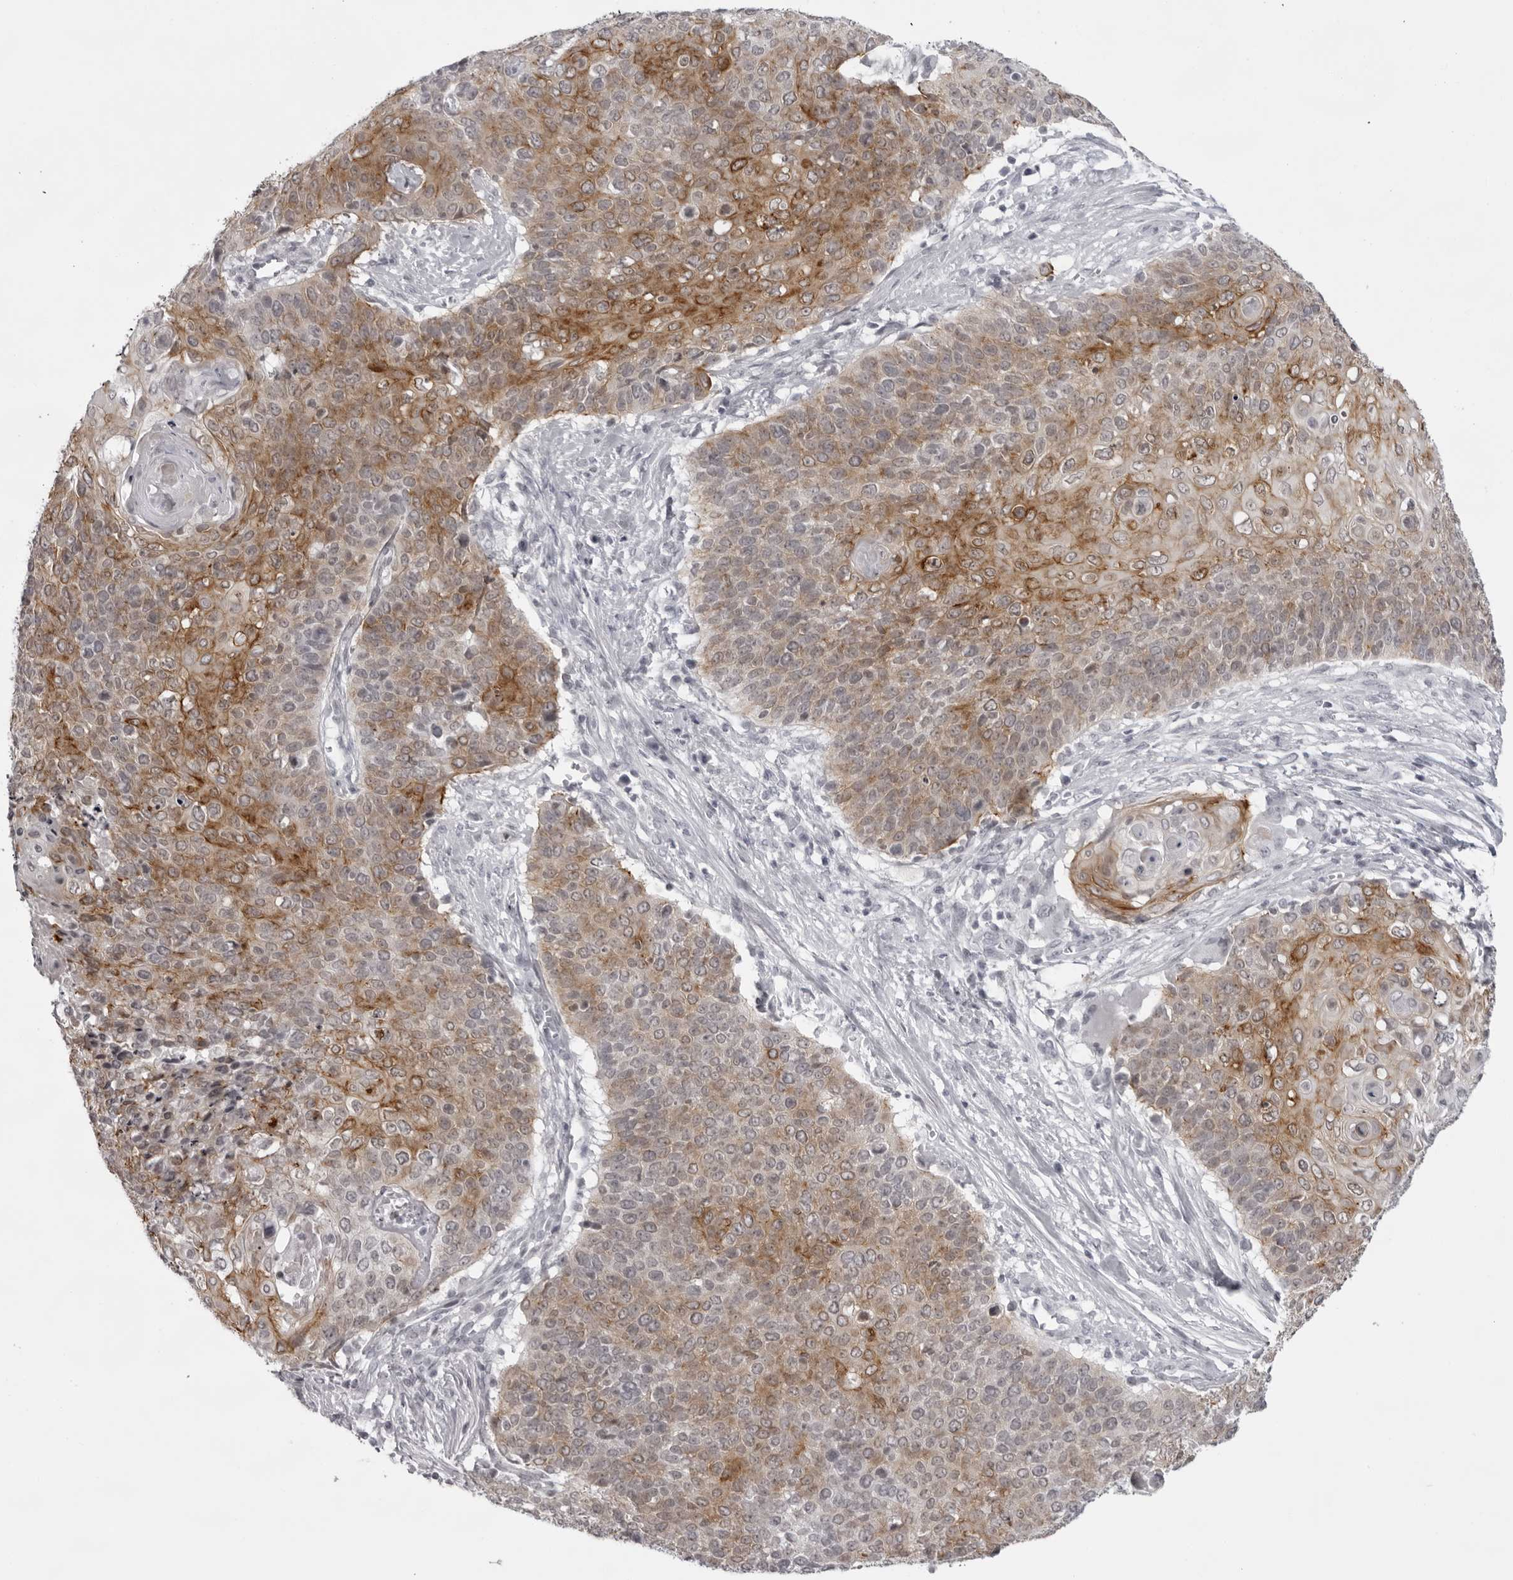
{"staining": {"intensity": "moderate", "quantity": ">75%", "location": "cytoplasmic/membranous"}, "tissue": "cervical cancer", "cell_type": "Tumor cells", "image_type": "cancer", "snomed": [{"axis": "morphology", "description": "Squamous cell carcinoma, NOS"}, {"axis": "topography", "description": "Cervix"}], "caption": "Squamous cell carcinoma (cervical) stained with a protein marker exhibits moderate staining in tumor cells.", "gene": "NUDT18", "patient": {"sex": "female", "age": 39}}